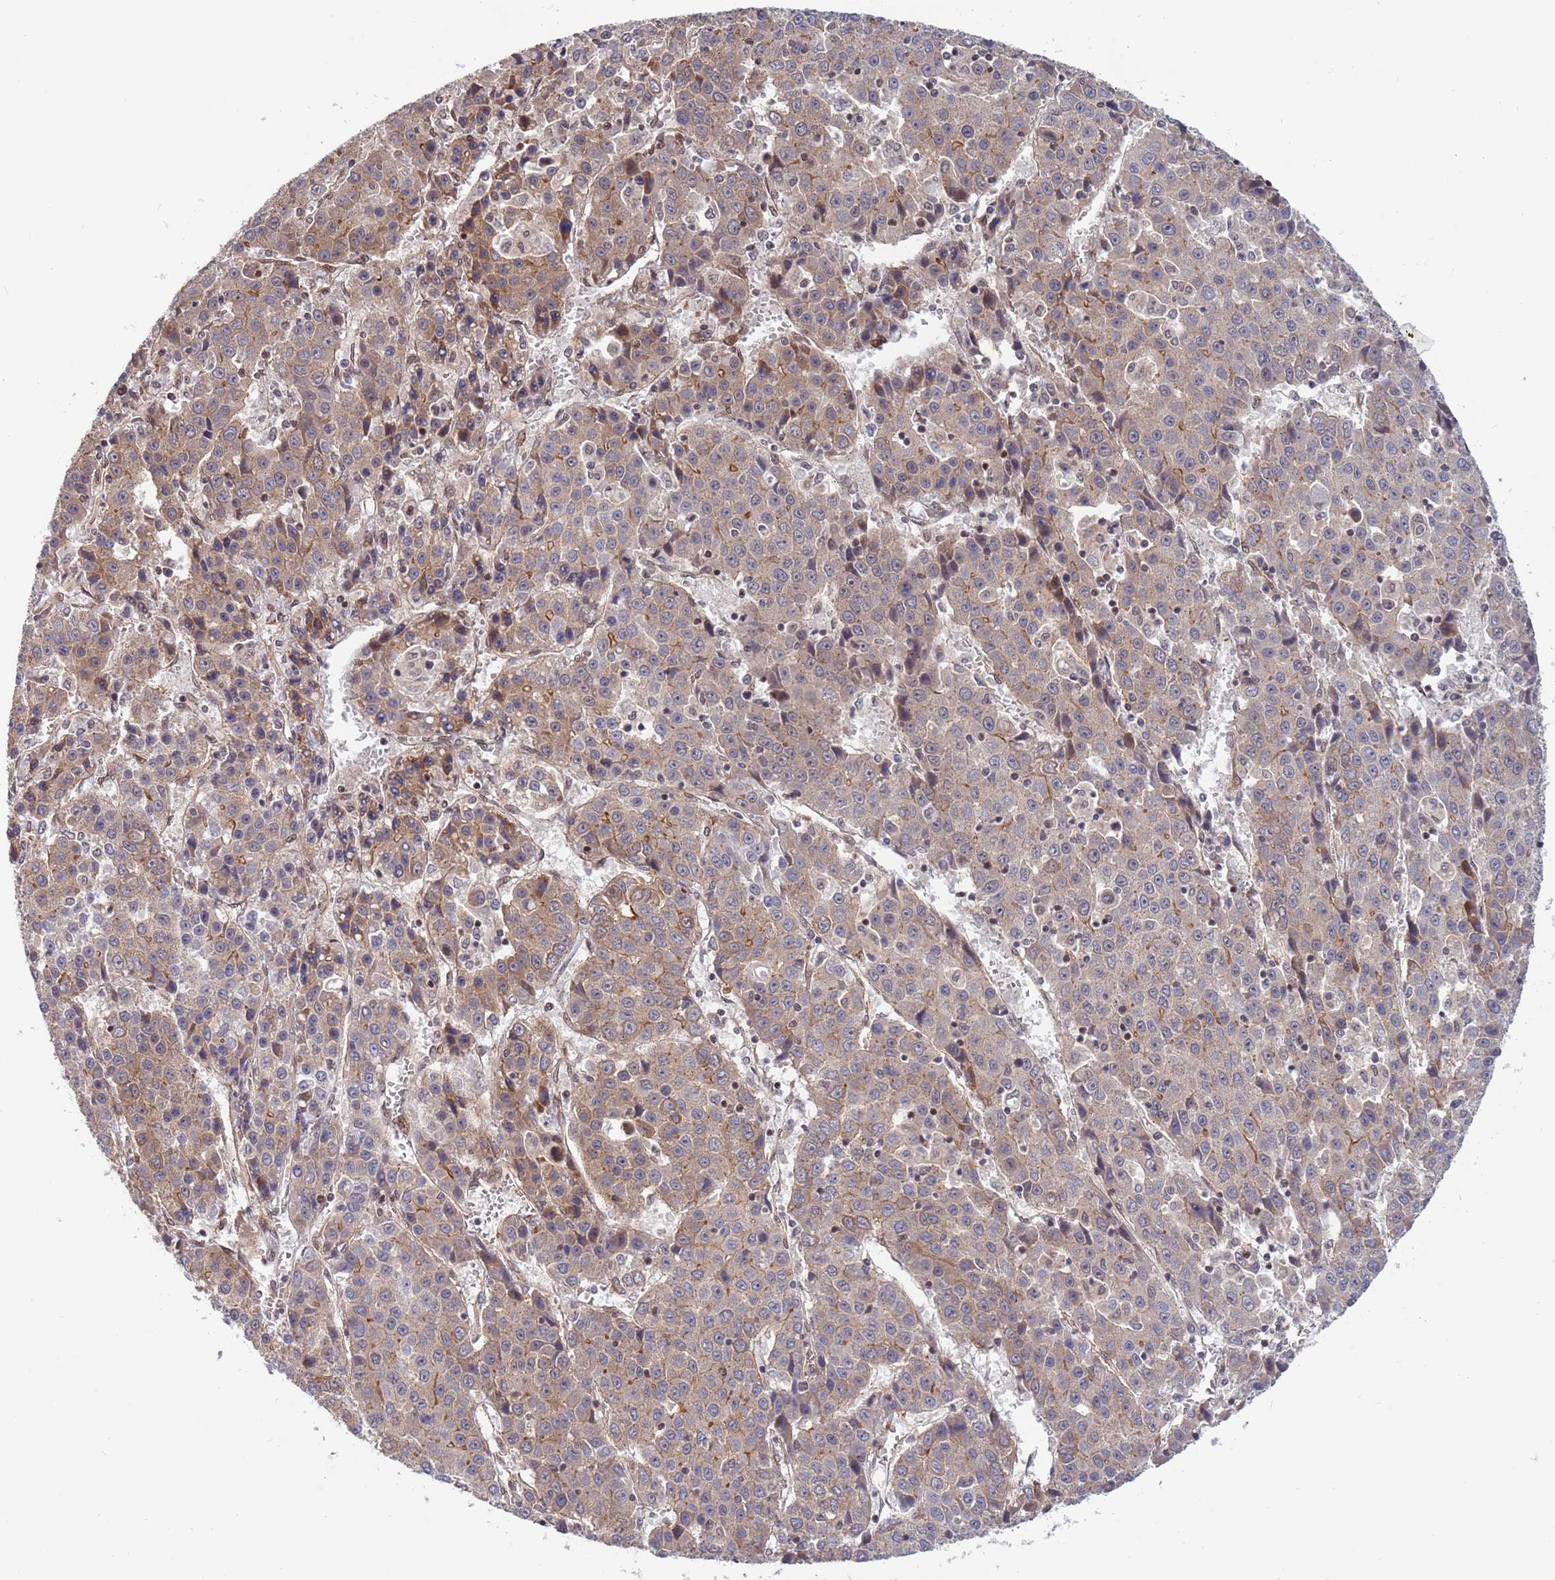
{"staining": {"intensity": "weak", "quantity": "25%-75%", "location": "cytoplasmic/membranous"}, "tissue": "liver cancer", "cell_type": "Tumor cells", "image_type": "cancer", "snomed": [{"axis": "morphology", "description": "Carcinoma, Hepatocellular, NOS"}, {"axis": "topography", "description": "Liver"}], "caption": "There is low levels of weak cytoplasmic/membranous expression in tumor cells of liver hepatocellular carcinoma, as demonstrated by immunohistochemical staining (brown color).", "gene": "TBX10", "patient": {"sex": "female", "age": 53}}